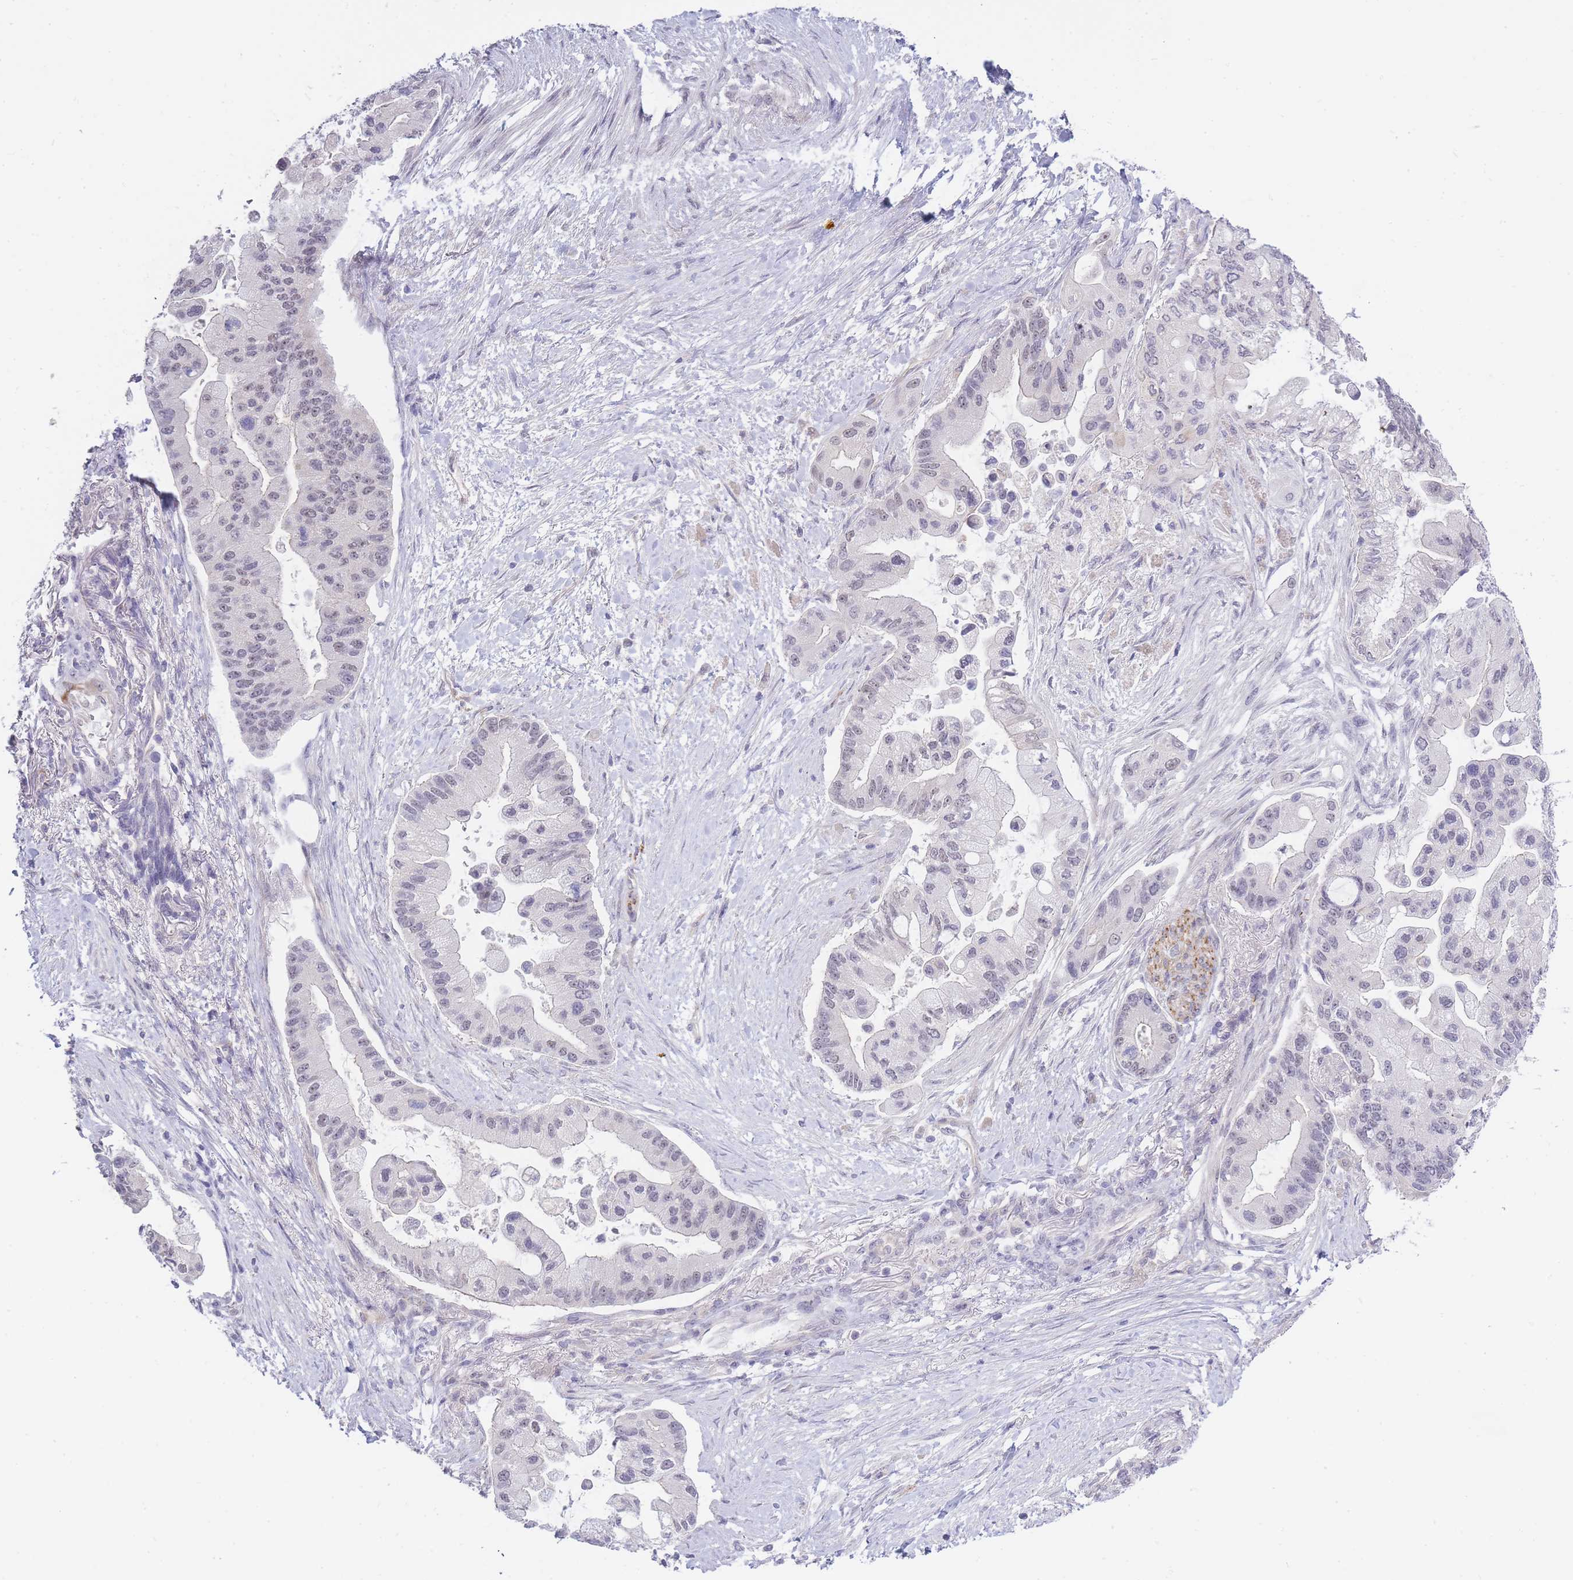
{"staining": {"intensity": "negative", "quantity": "none", "location": "none"}, "tissue": "pancreatic cancer", "cell_type": "Tumor cells", "image_type": "cancer", "snomed": [{"axis": "morphology", "description": "Adenocarcinoma, NOS"}, {"axis": "topography", "description": "Pancreas"}], "caption": "Immunohistochemical staining of human adenocarcinoma (pancreatic) demonstrates no significant positivity in tumor cells.", "gene": "C19orf25", "patient": {"sex": "male", "age": 57}}